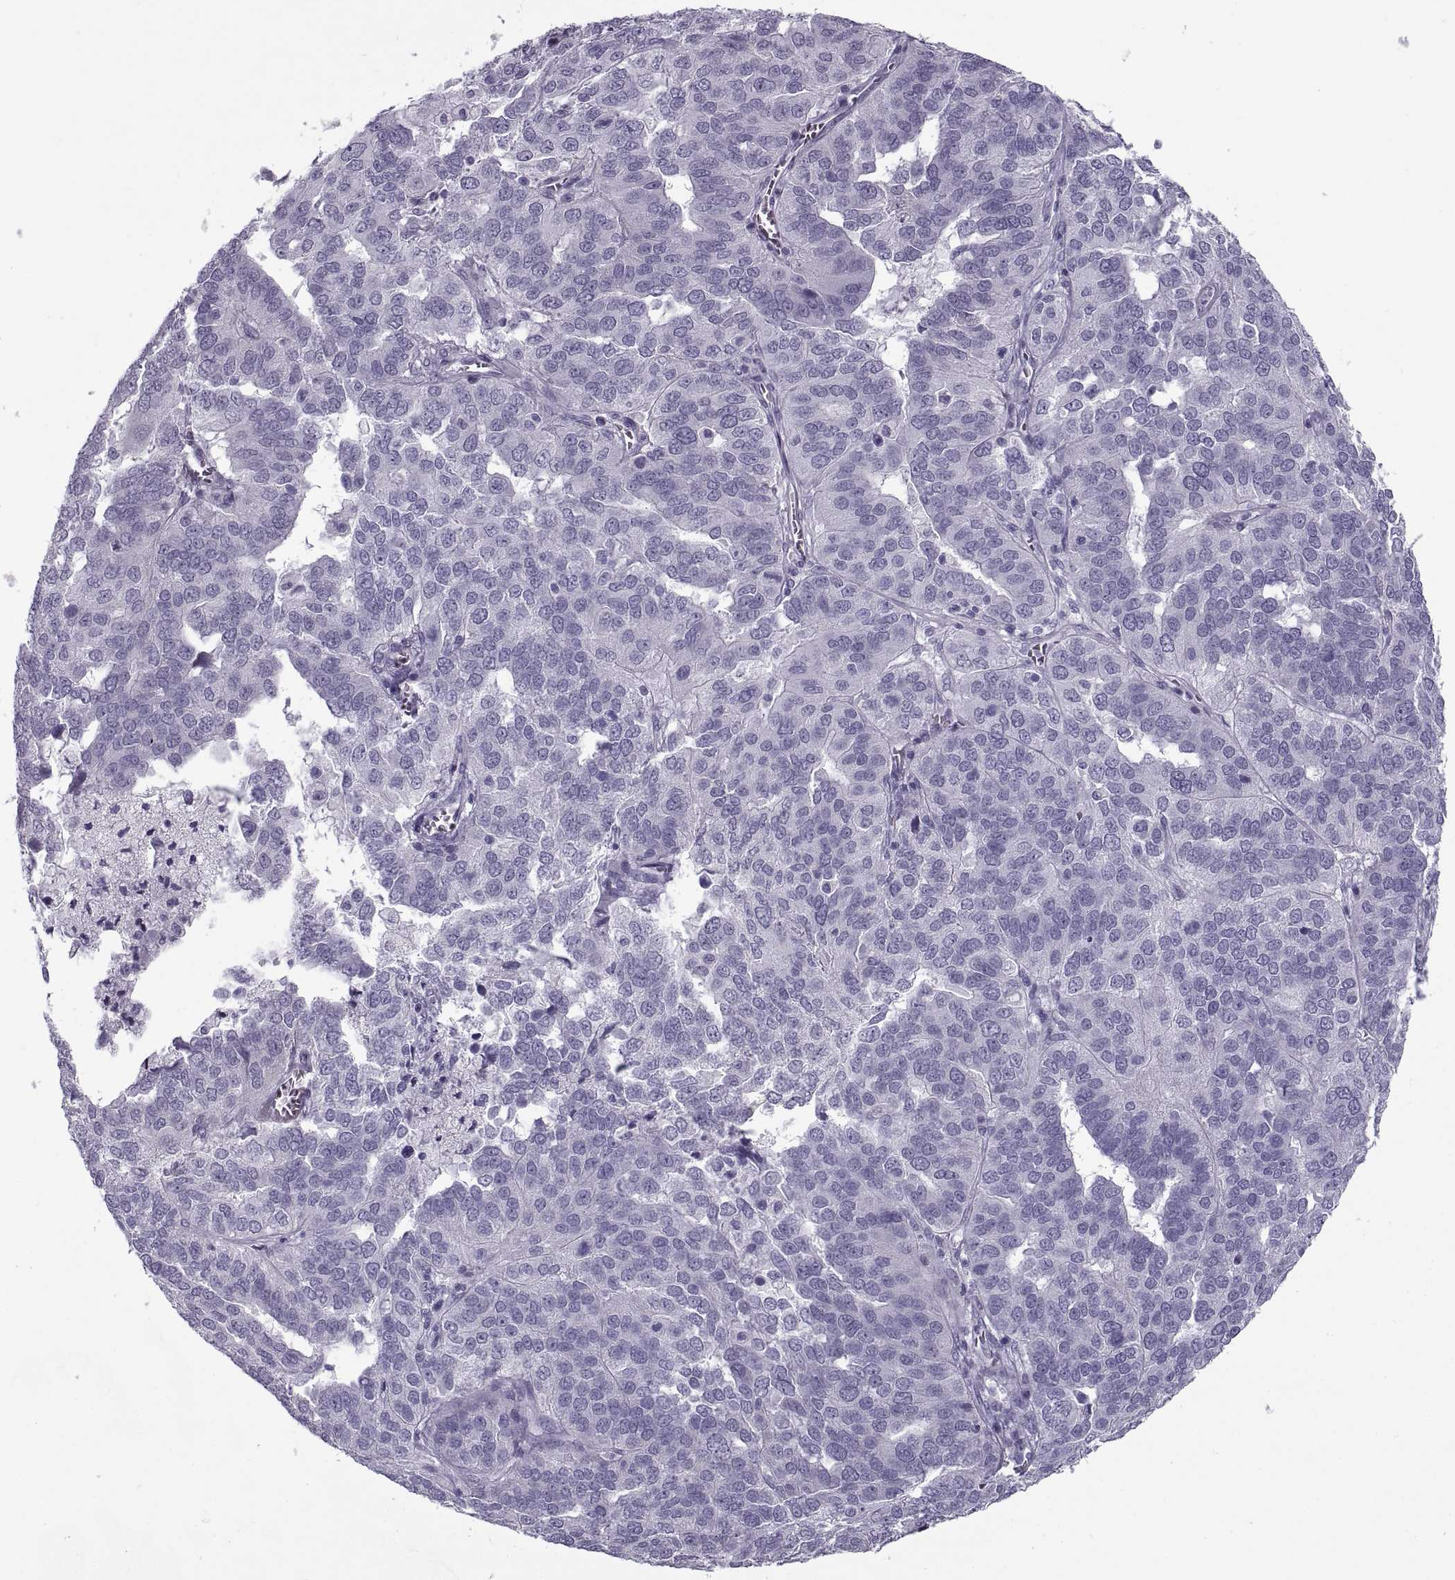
{"staining": {"intensity": "negative", "quantity": "none", "location": "none"}, "tissue": "ovarian cancer", "cell_type": "Tumor cells", "image_type": "cancer", "snomed": [{"axis": "morphology", "description": "Carcinoma, endometroid"}, {"axis": "topography", "description": "Soft tissue"}, {"axis": "topography", "description": "Ovary"}], "caption": "Protein analysis of ovarian cancer (endometroid carcinoma) demonstrates no significant positivity in tumor cells. (Brightfield microscopy of DAB (3,3'-diaminobenzidine) IHC at high magnification).", "gene": "RLBP1", "patient": {"sex": "female", "age": 52}}